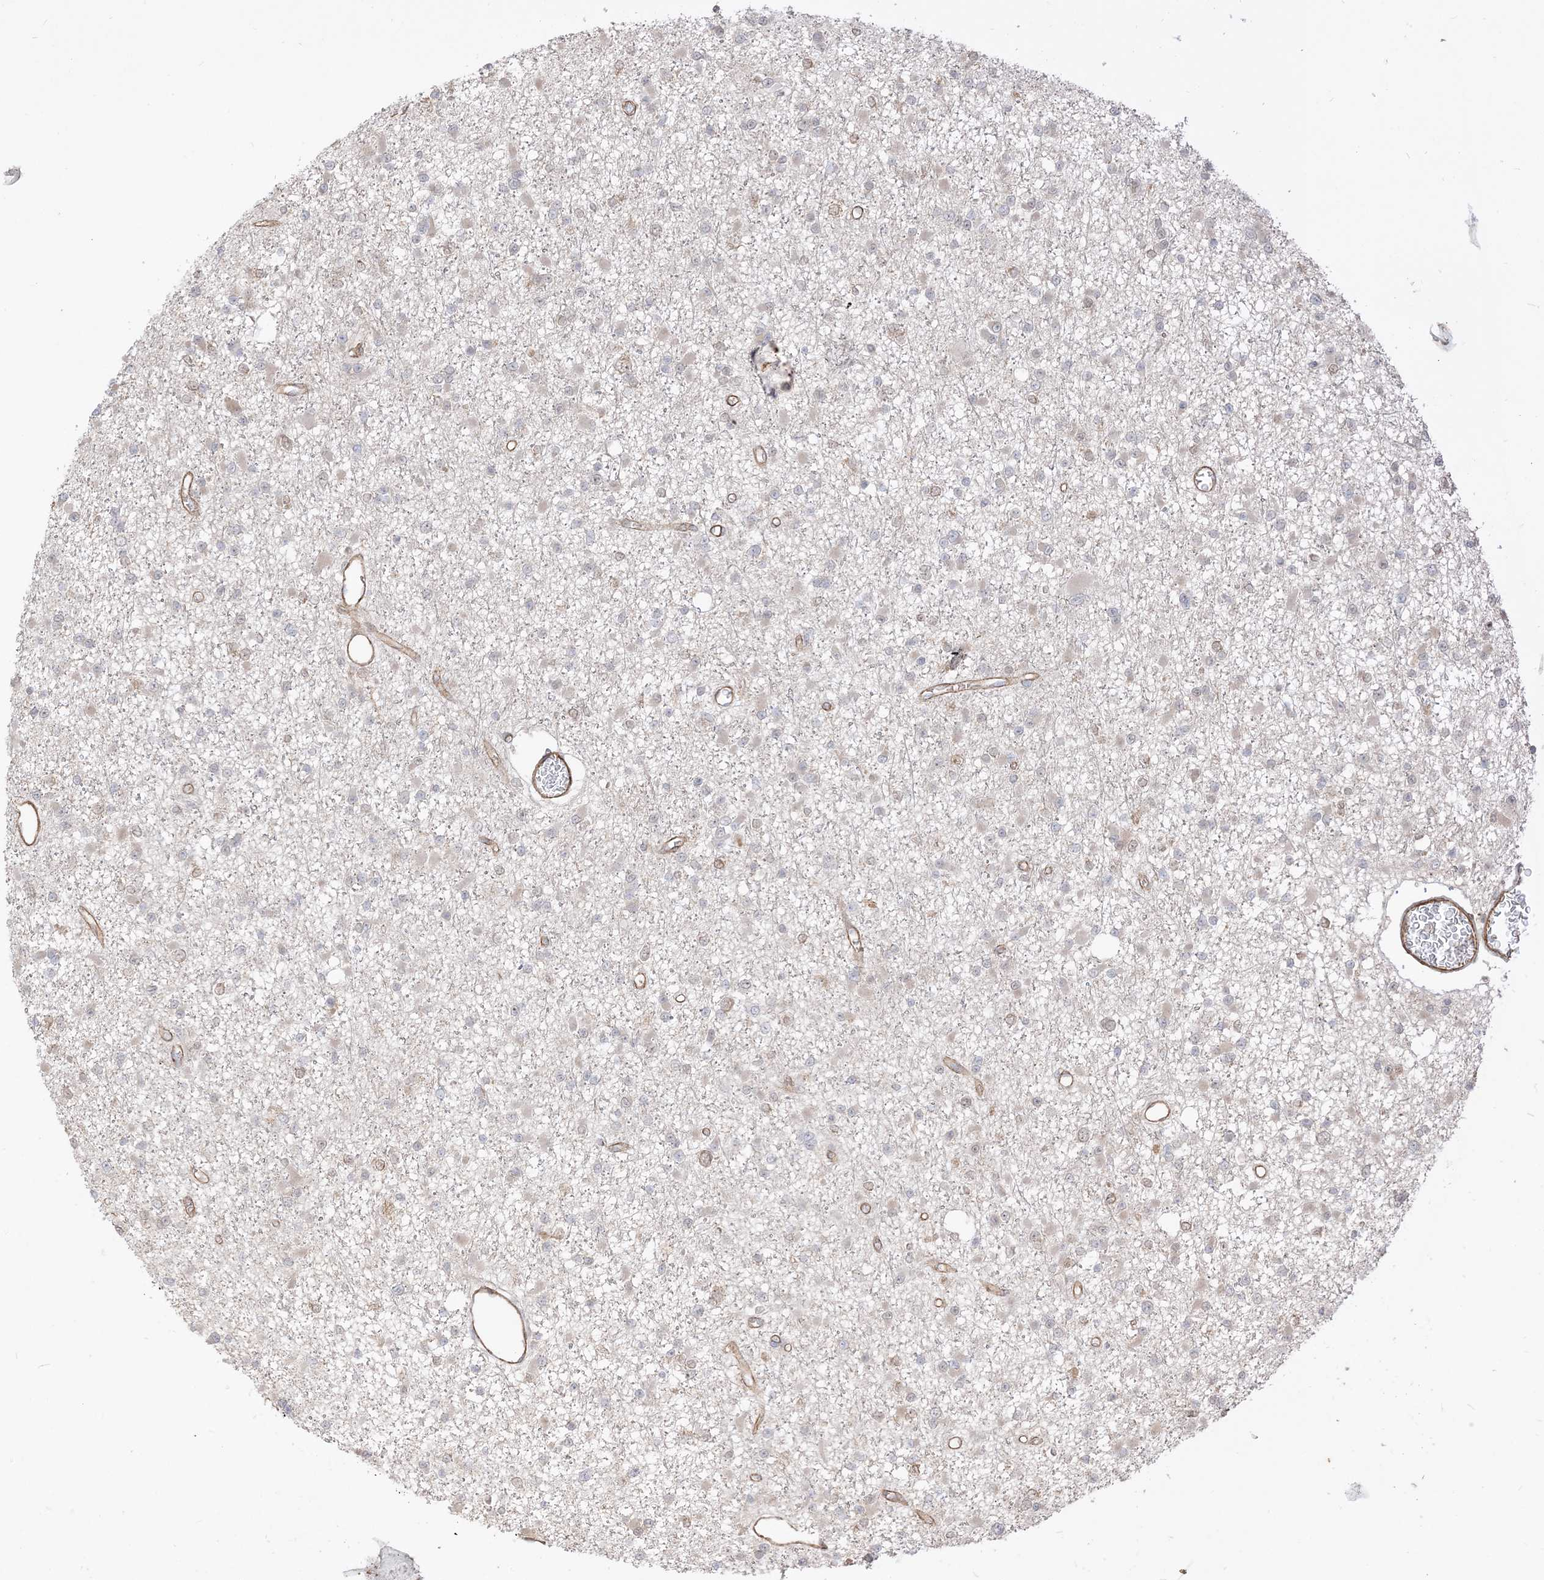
{"staining": {"intensity": "weak", "quantity": "<25%", "location": "cytoplasmic/membranous"}, "tissue": "glioma", "cell_type": "Tumor cells", "image_type": "cancer", "snomed": [{"axis": "morphology", "description": "Glioma, malignant, Low grade"}, {"axis": "topography", "description": "Brain"}], "caption": "Glioma was stained to show a protein in brown. There is no significant positivity in tumor cells. (Stains: DAB IHC with hematoxylin counter stain, Microscopy: brightfield microscopy at high magnification).", "gene": "TBCC", "patient": {"sex": "female", "age": 22}}